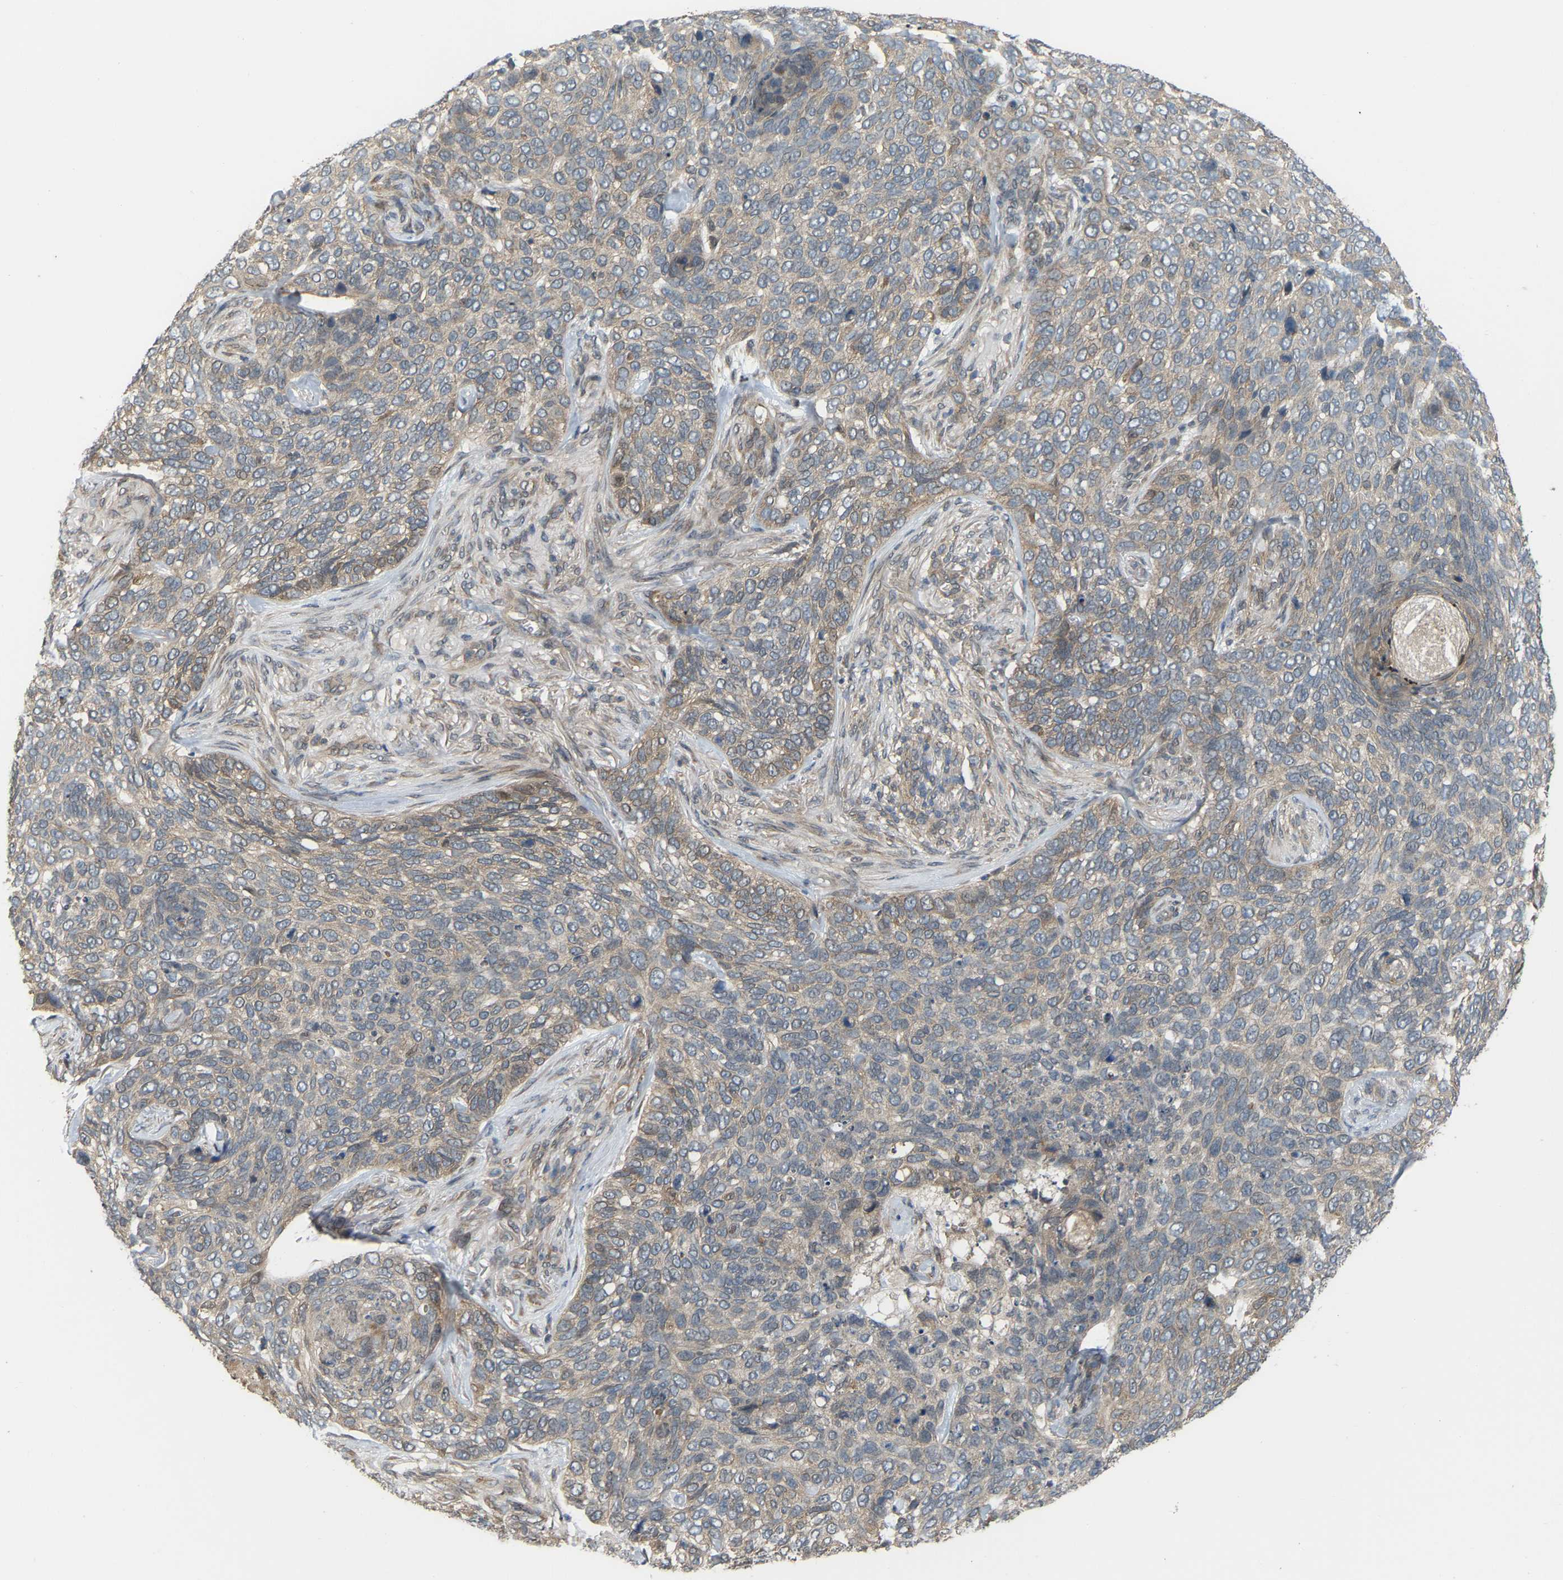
{"staining": {"intensity": "weak", "quantity": "<25%", "location": "cytoplasmic/membranous"}, "tissue": "skin cancer", "cell_type": "Tumor cells", "image_type": "cancer", "snomed": [{"axis": "morphology", "description": "Basal cell carcinoma"}, {"axis": "topography", "description": "Skin"}], "caption": "This photomicrograph is of basal cell carcinoma (skin) stained with immunohistochemistry (IHC) to label a protein in brown with the nuclei are counter-stained blue. There is no staining in tumor cells. The staining is performed using DAB brown chromogen with nuclei counter-stained in using hematoxylin.", "gene": "CROT", "patient": {"sex": "female", "age": 64}}